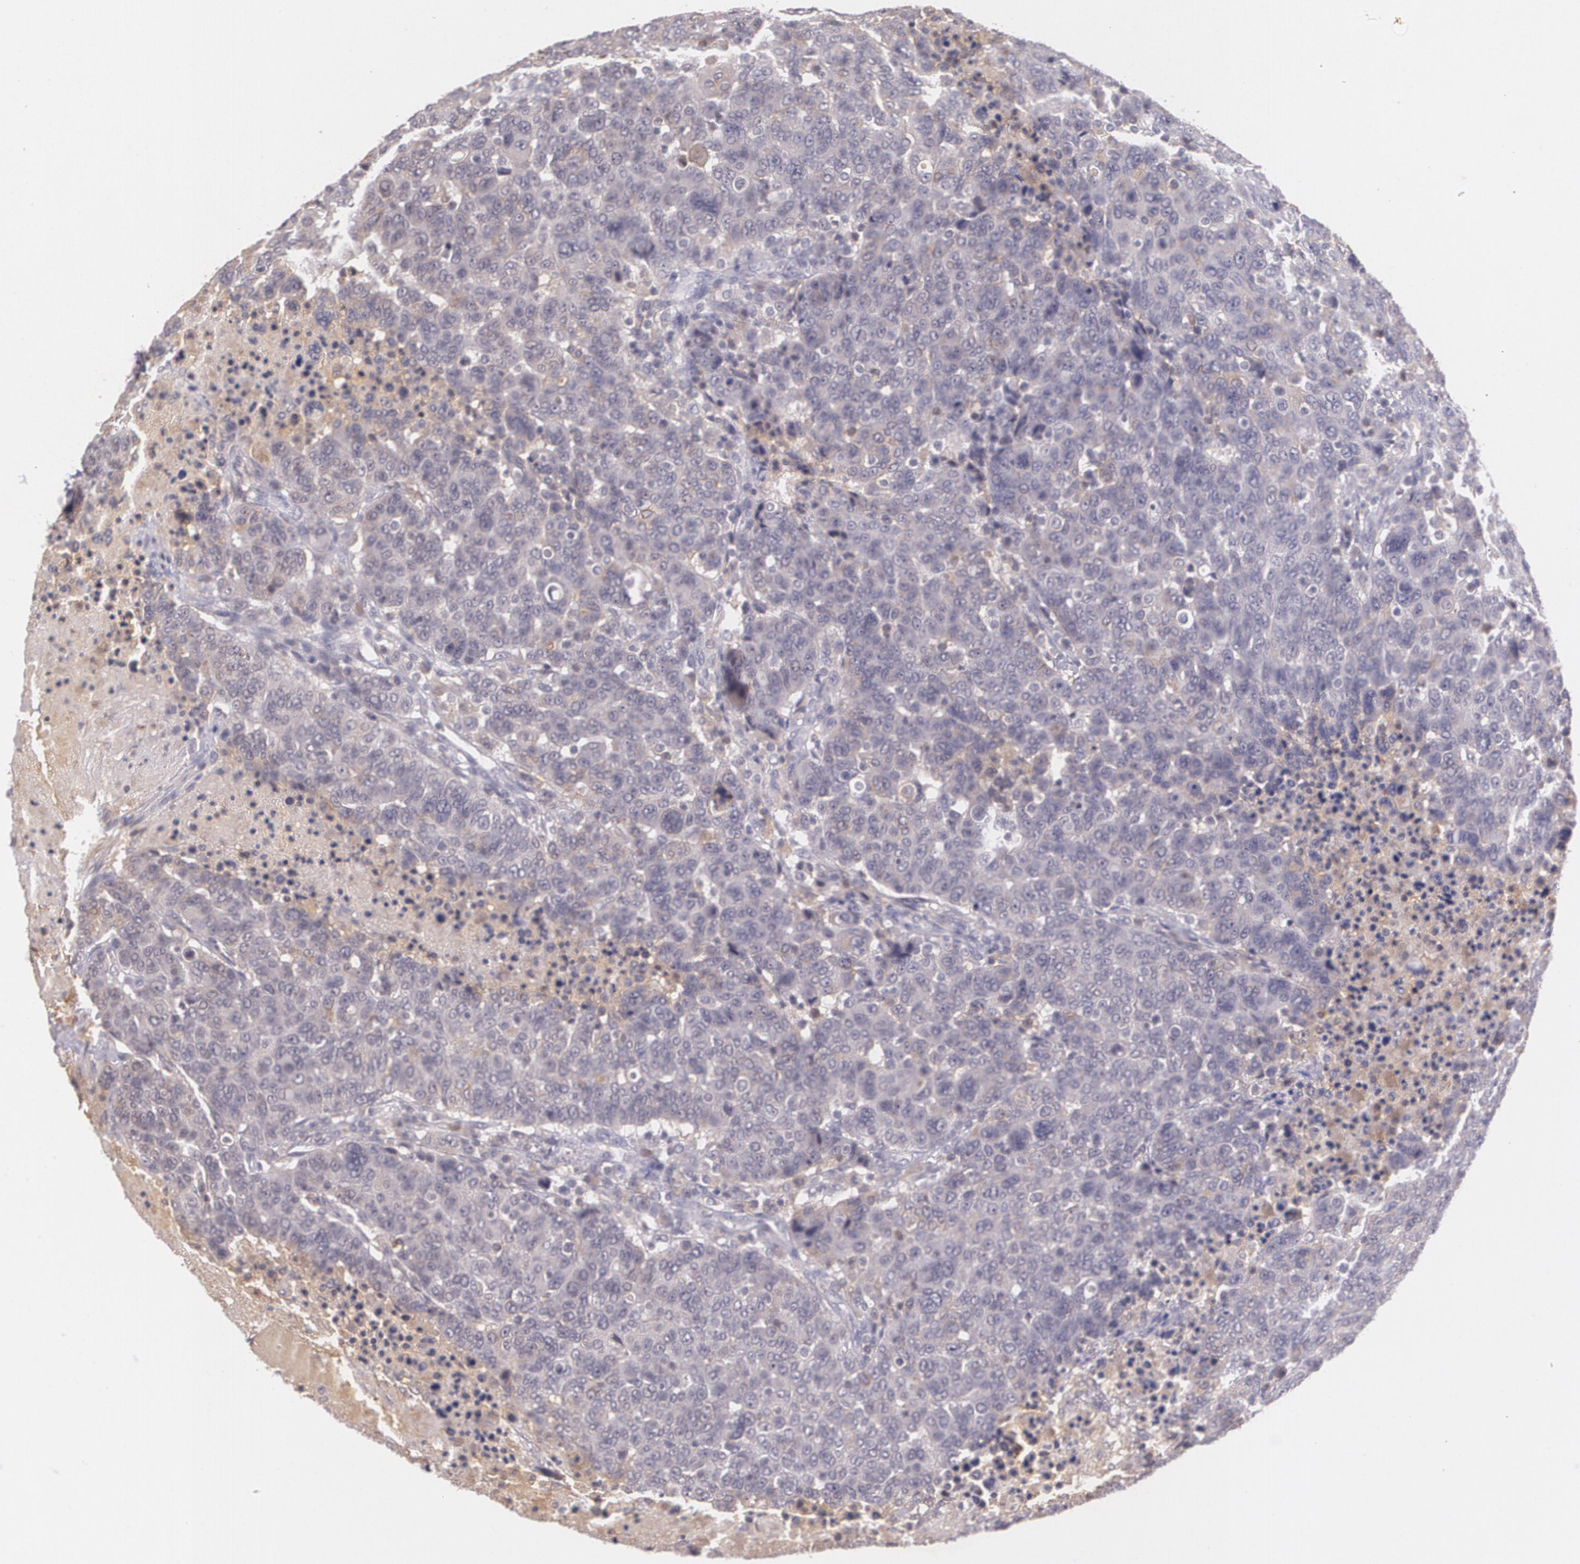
{"staining": {"intensity": "weak", "quantity": ">75%", "location": "cytoplasmic/membranous"}, "tissue": "breast cancer", "cell_type": "Tumor cells", "image_type": "cancer", "snomed": [{"axis": "morphology", "description": "Duct carcinoma"}, {"axis": "topography", "description": "Breast"}], "caption": "This is an image of immunohistochemistry staining of breast cancer (infiltrating ductal carcinoma), which shows weak staining in the cytoplasmic/membranous of tumor cells.", "gene": "TM4SF1", "patient": {"sex": "female", "age": 37}}